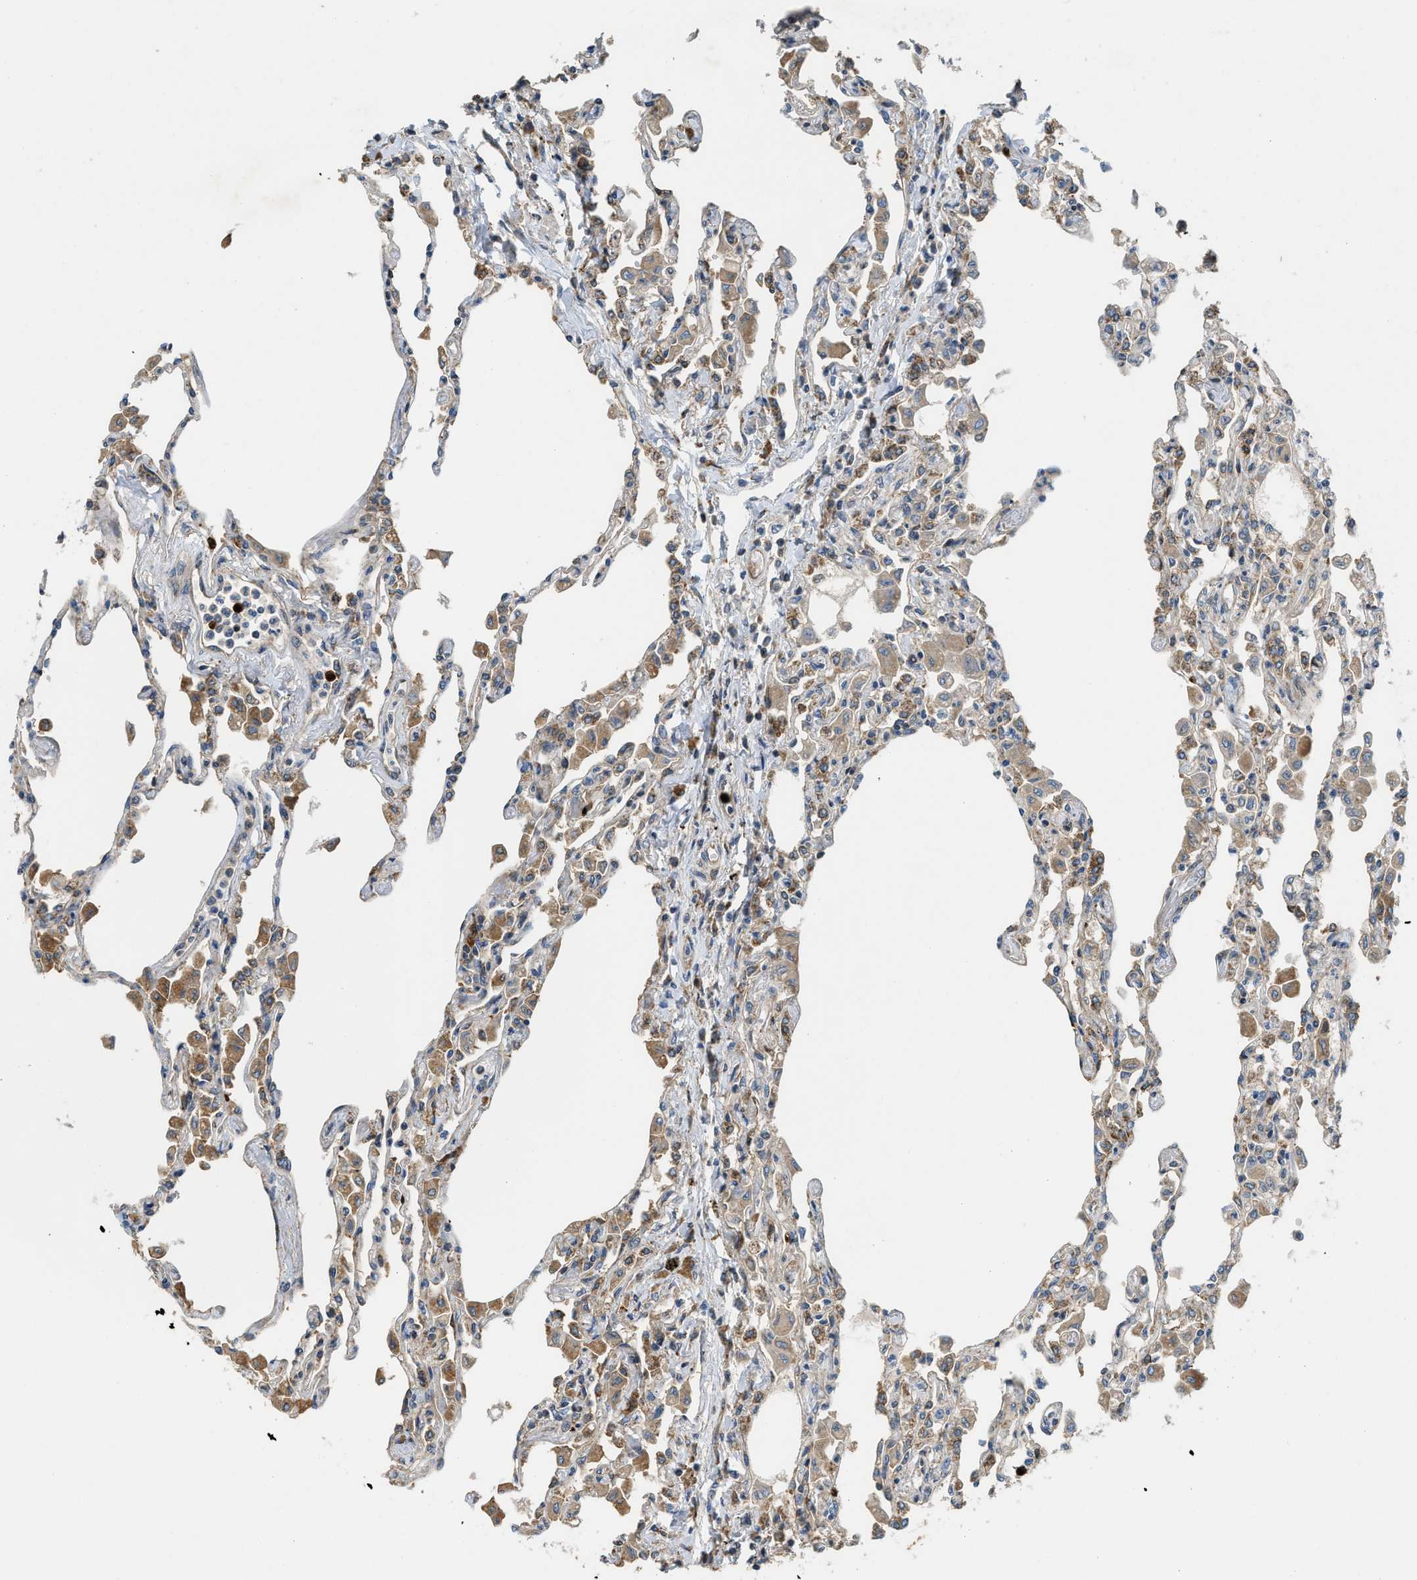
{"staining": {"intensity": "weak", "quantity": "<25%", "location": "cytoplasmic/membranous"}, "tissue": "lung", "cell_type": "Alveolar cells", "image_type": "normal", "snomed": [{"axis": "morphology", "description": "Normal tissue, NOS"}, {"axis": "topography", "description": "Bronchus"}, {"axis": "topography", "description": "Lung"}], "caption": "The image exhibits no staining of alveolar cells in benign lung.", "gene": "TMEM68", "patient": {"sex": "female", "age": 49}}